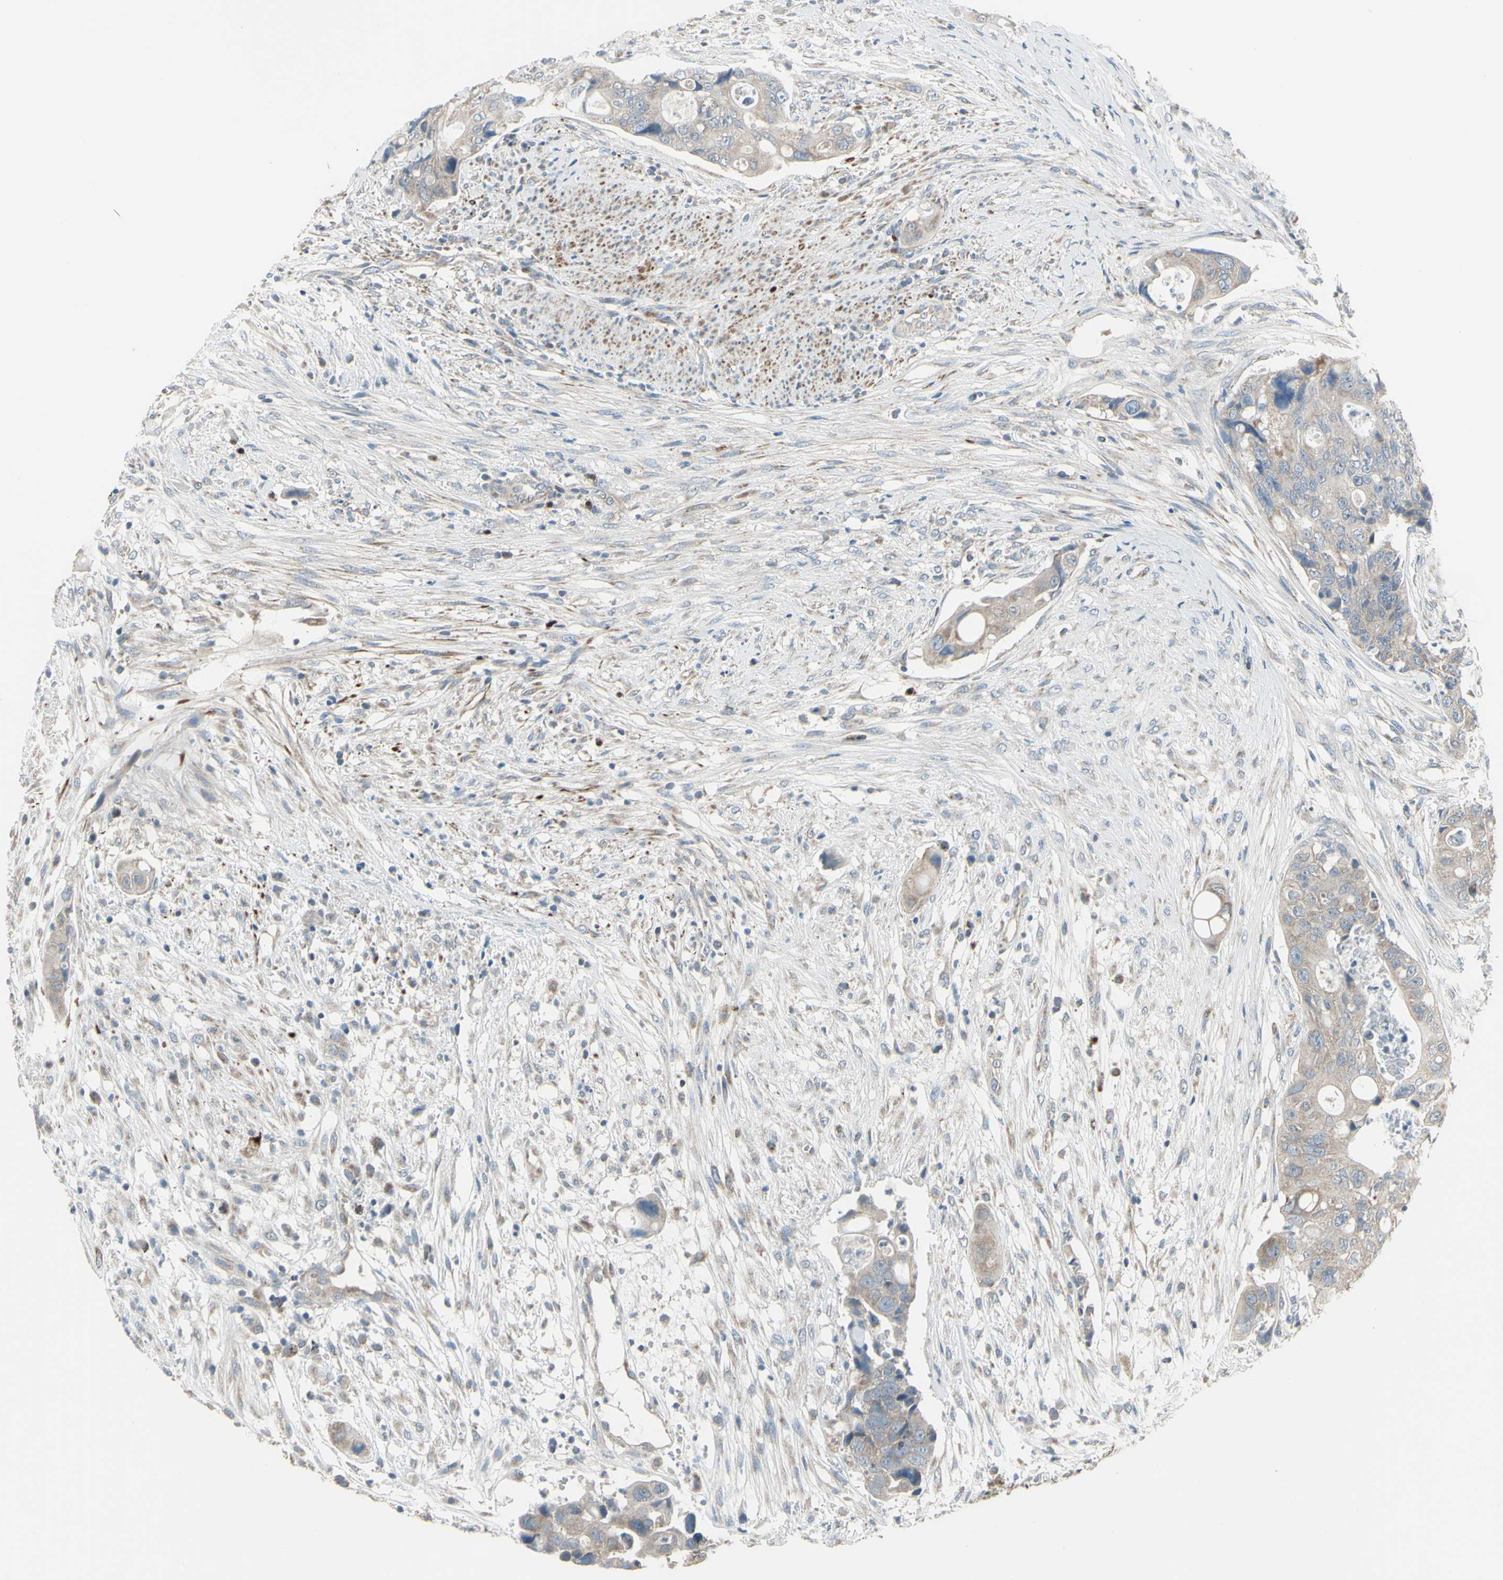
{"staining": {"intensity": "weak", "quantity": ">75%", "location": "cytoplasmic/membranous"}, "tissue": "colorectal cancer", "cell_type": "Tumor cells", "image_type": "cancer", "snomed": [{"axis": "morphology", "description": "Adenocarcinoma, NOS"}, {"axis": "topography", "description": "Colon"}], "caption": "Colorectal cancer (adenocarcinoma) stained for a protein exhibits weak cytoplasmic/membranous positivity in tumor cells.", "gene": "FAM171B", "patient": {"sex": "female", "age": 57}}